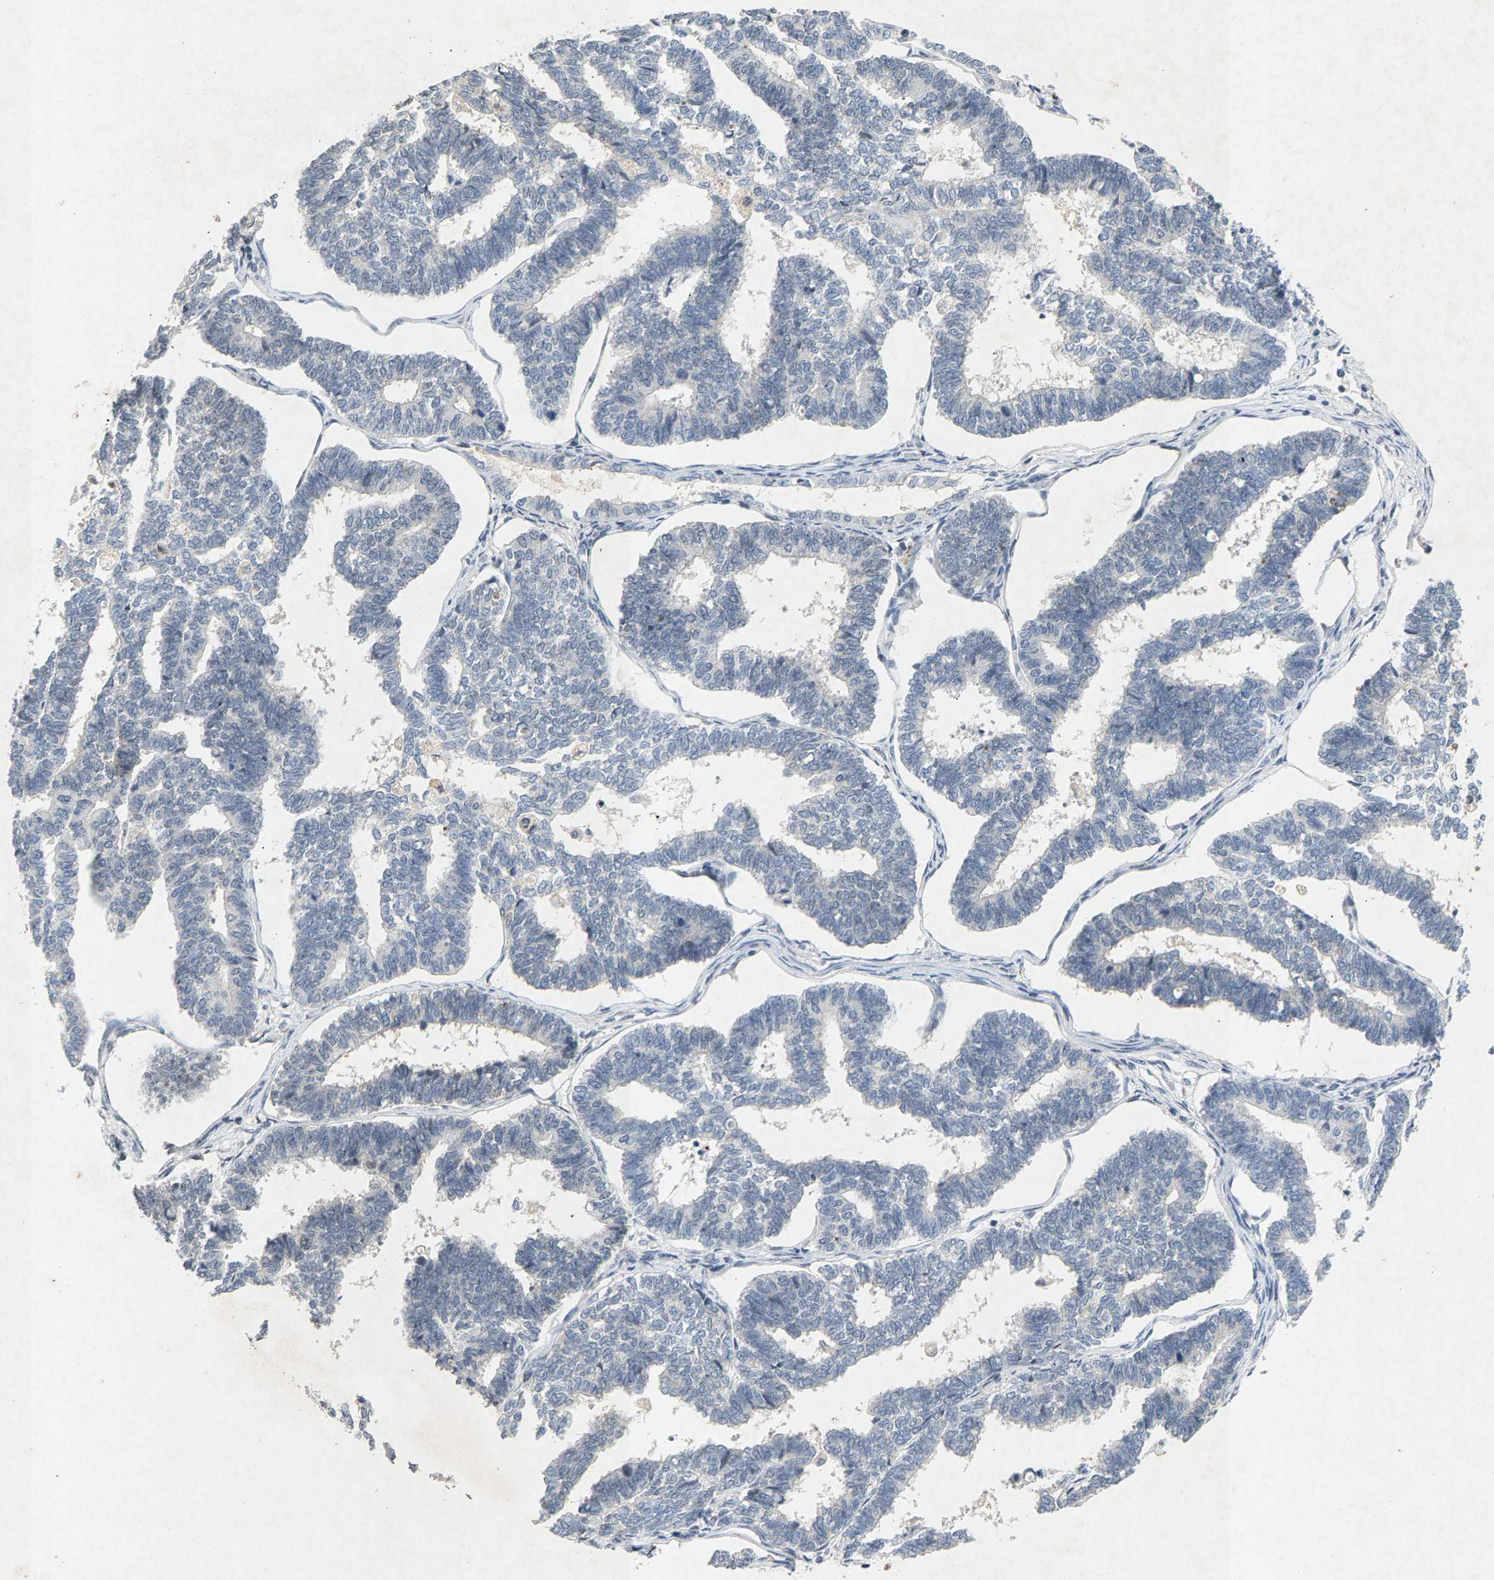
{"staining": {"intensity": "negative", "quantity": "none", "location": "none"}, "tissue": "endometrial cancer", "cell_type": "Tumor cells", "image_type": "cancer", "snomed": [{"axis": "morphology", "description": "Adenocarcinoma, NOS"}, {"axis": "topography", "description": "Endometrium"}], "caption": "DAB immunohistochemical staining of endometrial adenocarcinoma demonstrates no significant positivity in tumor cells.", "gene": "ZPR1", "patient": {"sex": "female", "age": 70}}